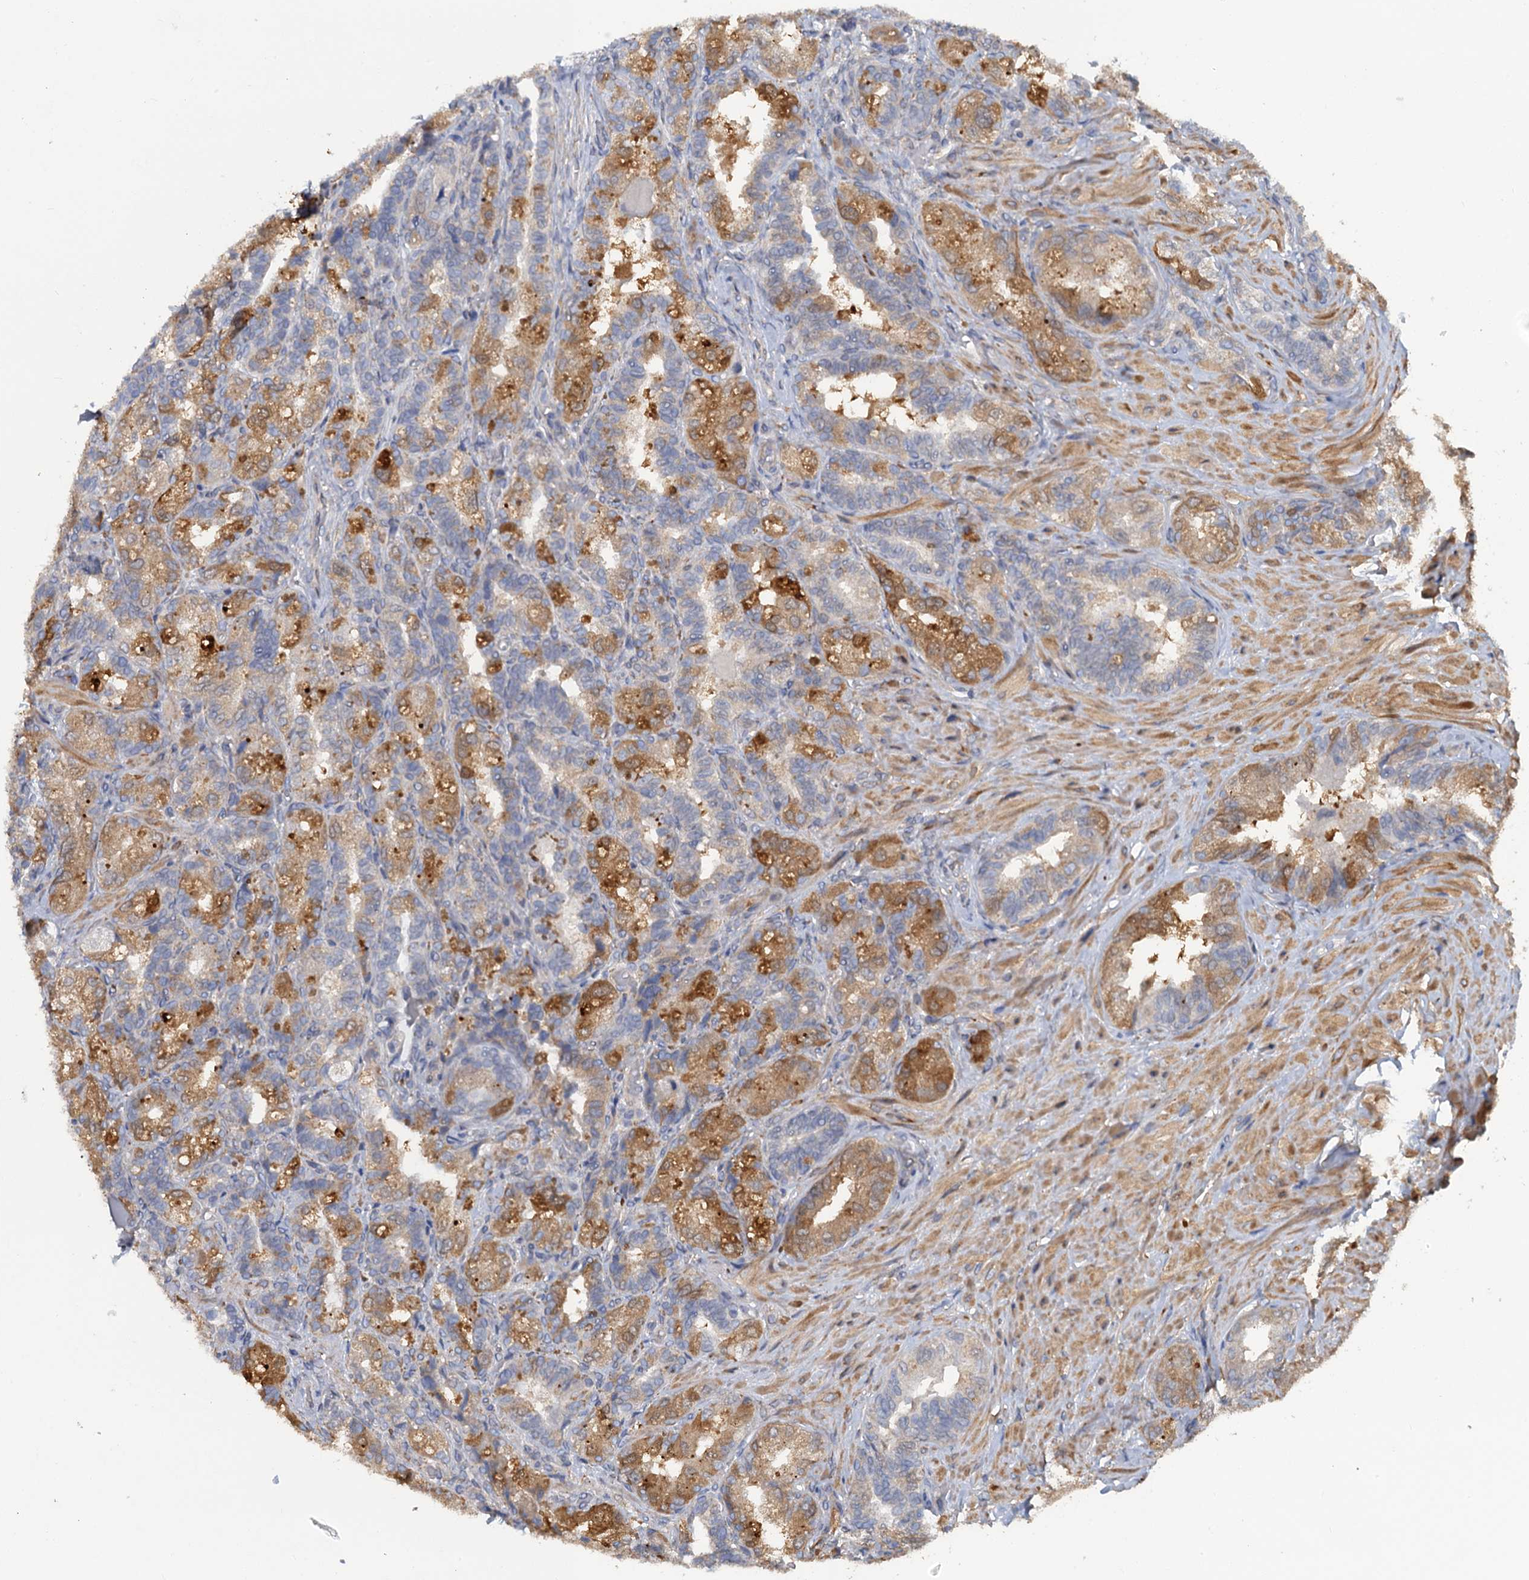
{"staining": {"intensity": "moderate", "quantity": "<25%", "location": "cytoplasmic/membranous"}, "tissue": "seminal vesicle", "cell_type": "Glandular cells", "image_type": "normal", "snomed": [{"axis": "morphology", "description": "Normal tissue, NOS"}, {"axis": "topography", "description": "Prostate and seminal vesicle, NOS"}, {"axis": "topography", "description": "Prostate"}, {"axis": "topography", "description": "Seminal veicle"}], "caption": "Immunohistochemical staining of normal seminal vesicle demonstrates moderate cytoplasmic/membranous protein staining in approximately <25% of glandular cells.", "gene": "POGLUT3", "patient": {"sex": "male", "age": 67}}